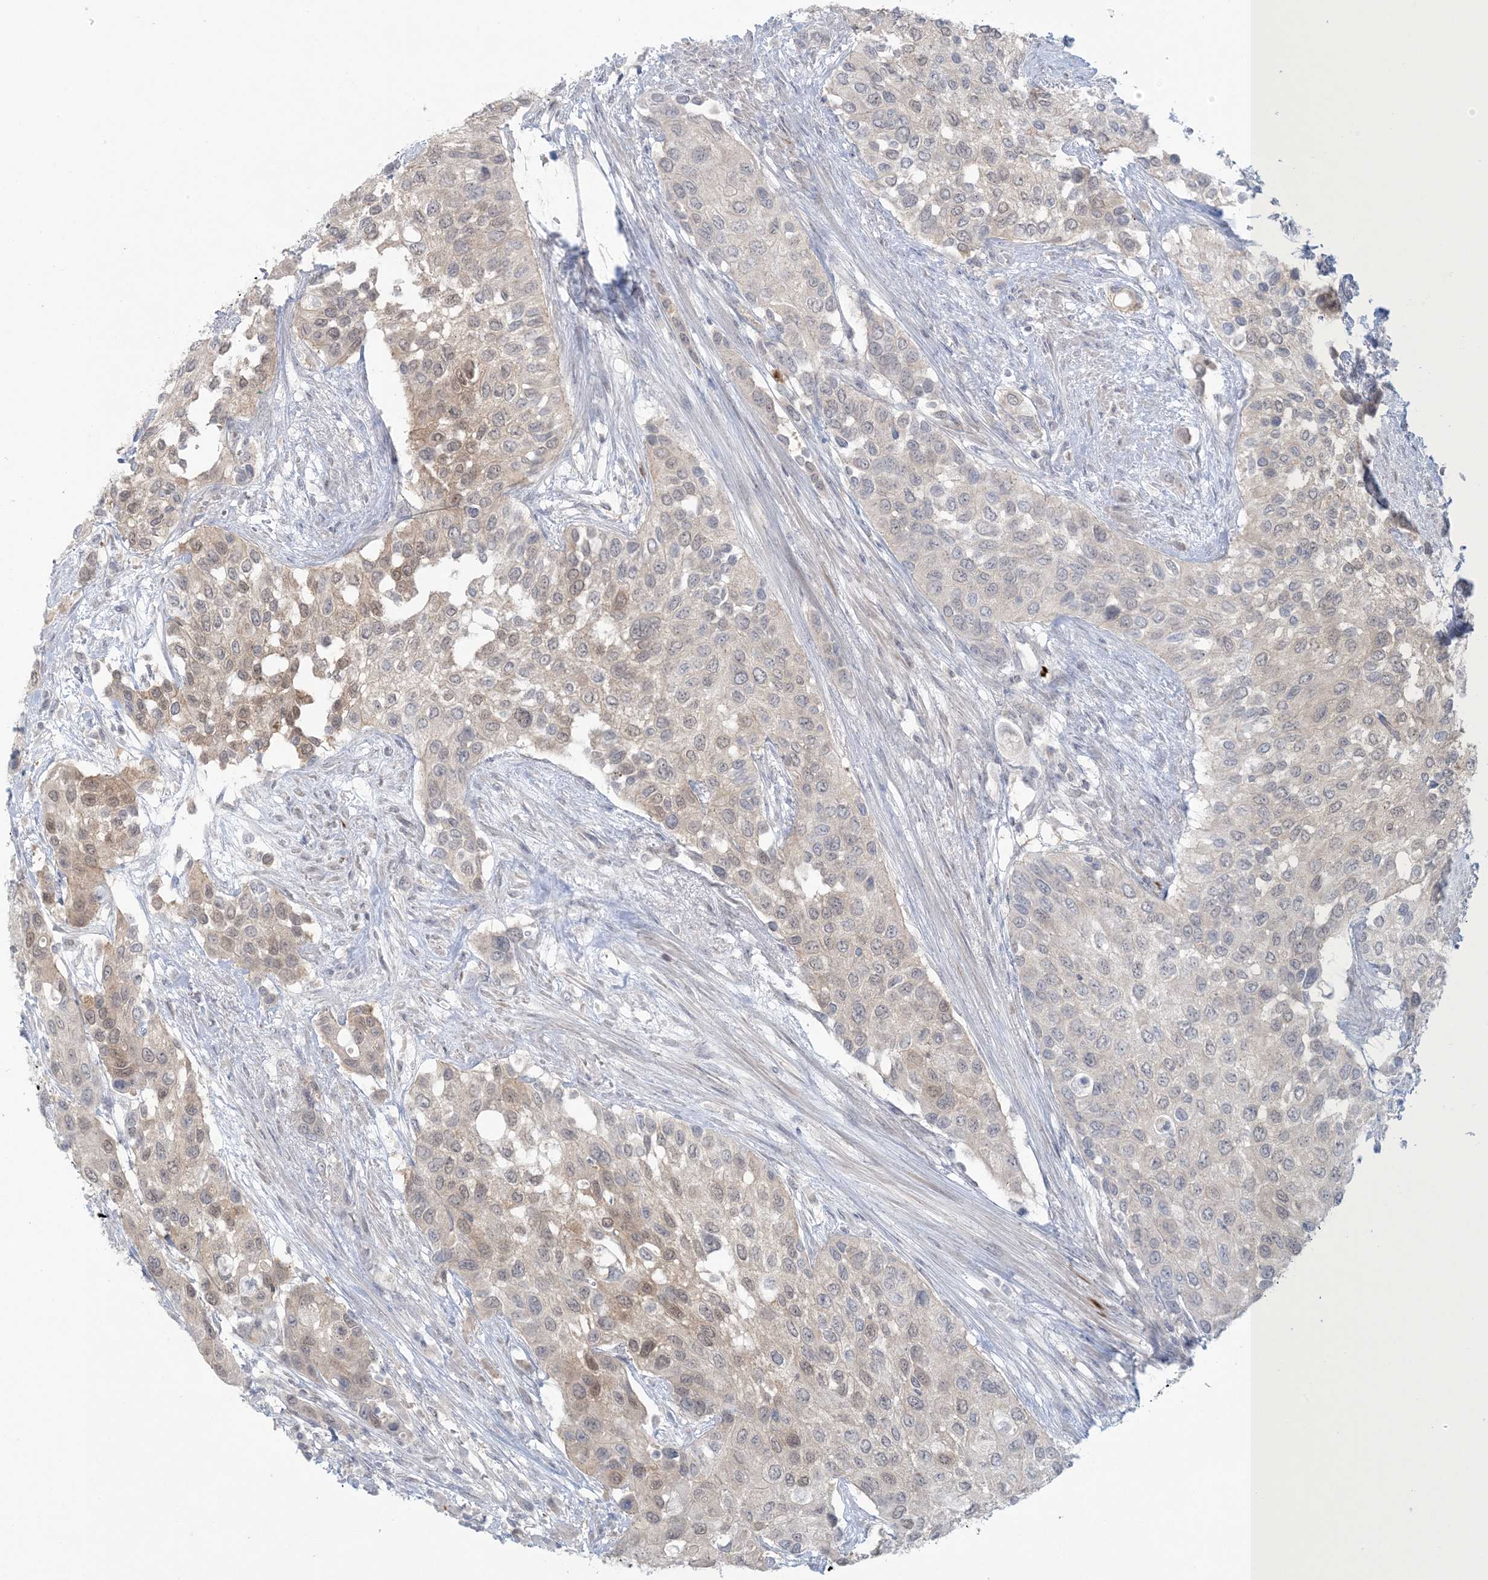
{"staining": {"intensity": "moderate", "quantity": "<25%", "location": "cytoplasmic/membranous,nuclear"}, "tissue": "urothelial cancer", "cell_type": "Tumor cells", "image_type": "cancer", "snomed": [{"axis": "morphology", "description": "Normal tissue, NOS"}, {"axis": "morphology", "description": "Urothelial carcinoma, High grade"}, {"axis": "topography", "description": "Vascular tissue"}, {"axis": "topography", "description": "Urinary bladder"}], "caption": "Immunohistochemistry (IHC) of urothelial cancer shows low levels of moderate cytoplasmic/membranous and nuclear staining in about <25% of tumor cells.", "gene": "NRBP2", "patient": {"sex": "female", "age": 56}}